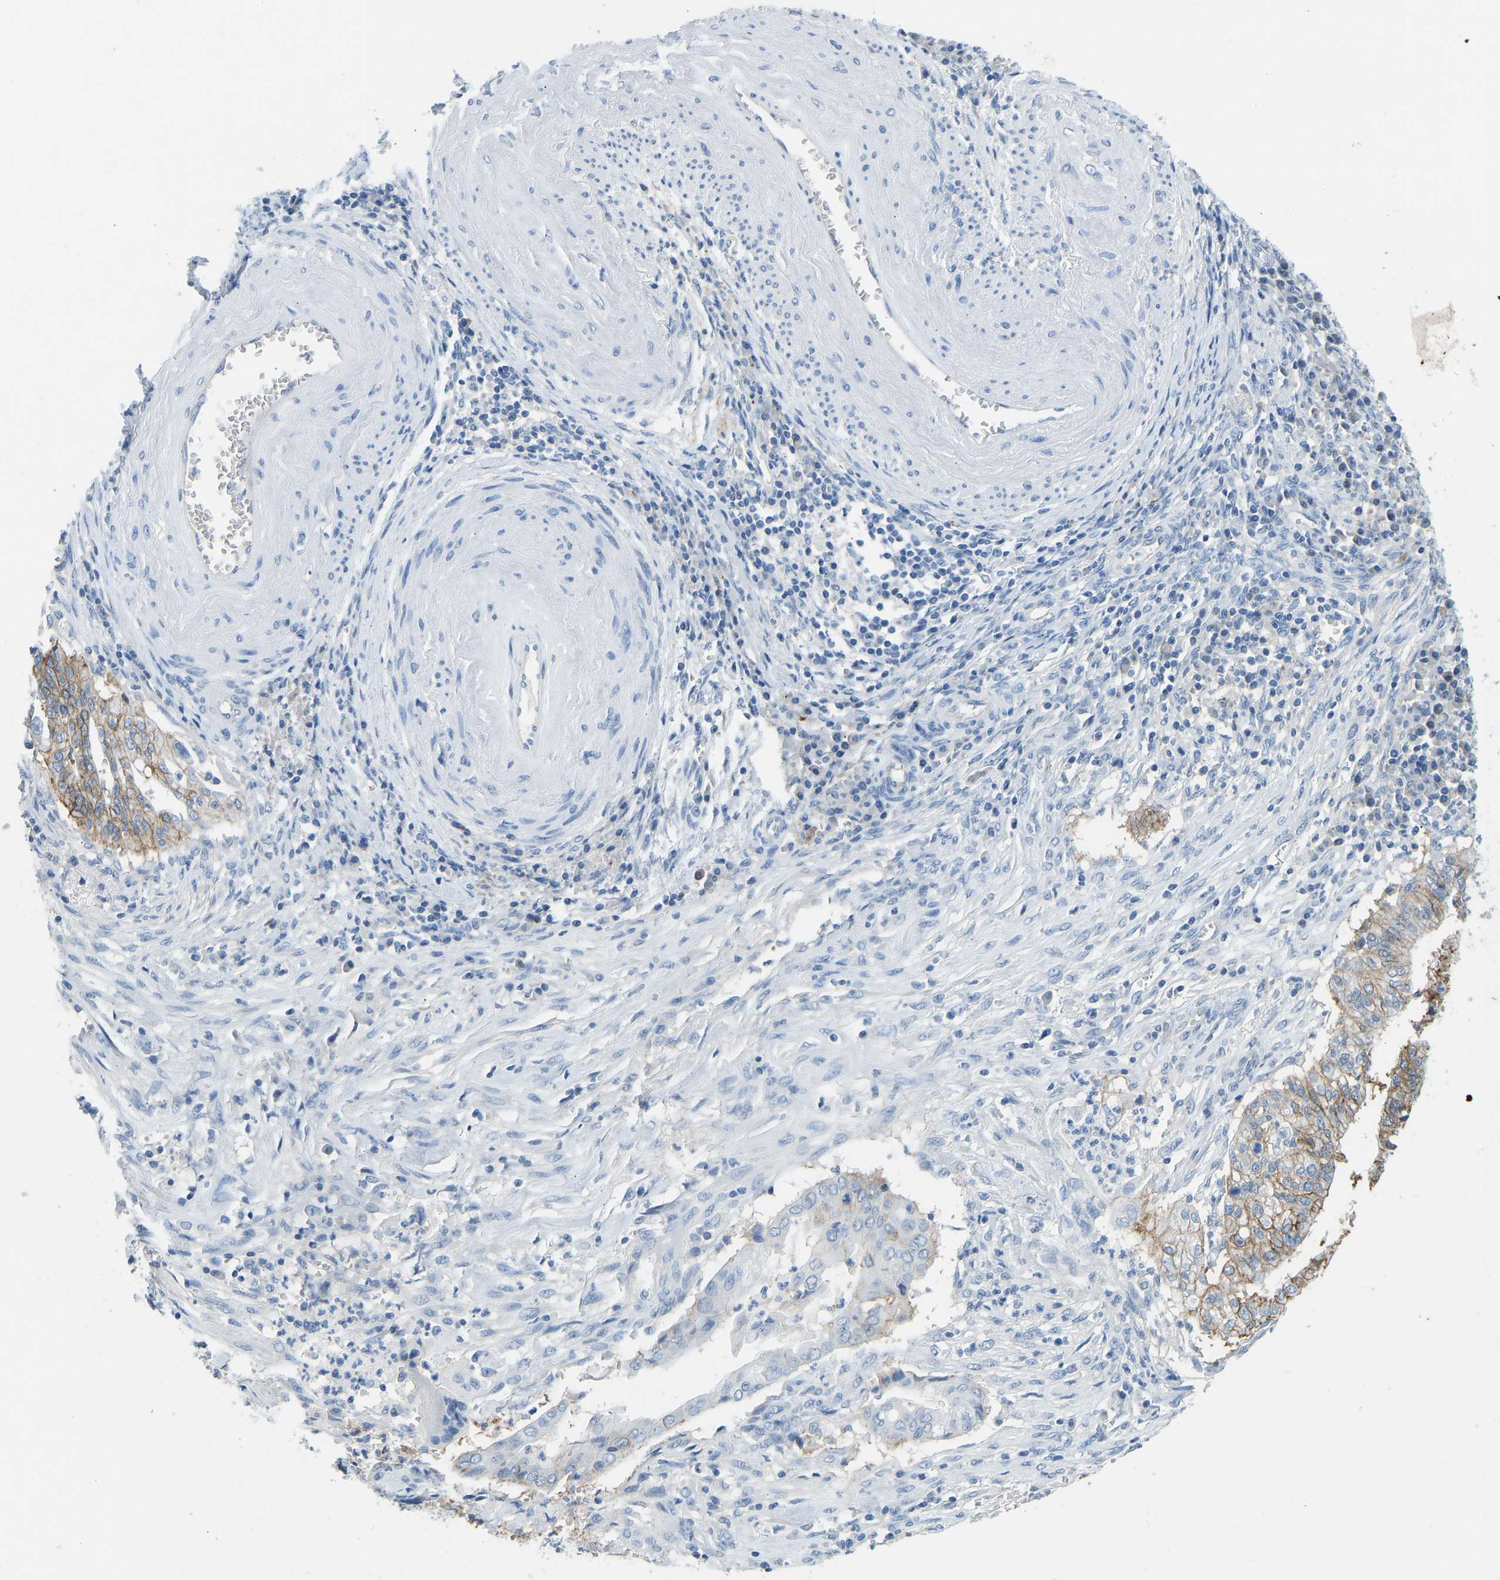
{"staining": {"intensity": "strong", "quantity": ">75%", "location": "cytoplasmic/membranous"}, "tissue": "cervical cancer", "cell_type": "Tumor cells", "image_type": "cancer", "snomed": [{"axis": "morphology", "description": "Adenocarcinoma, NOS"}, {"axis": "topography", "description": "Cervix"}], "caption": "Cervical adenocarcinoma stained with a brown dye exhibits strong cytoplasmic/membranous positive positivity in about >75% of tumor cells.", "gene": "ATP1A1", "patient": {"sex": "female", "age": 44}}